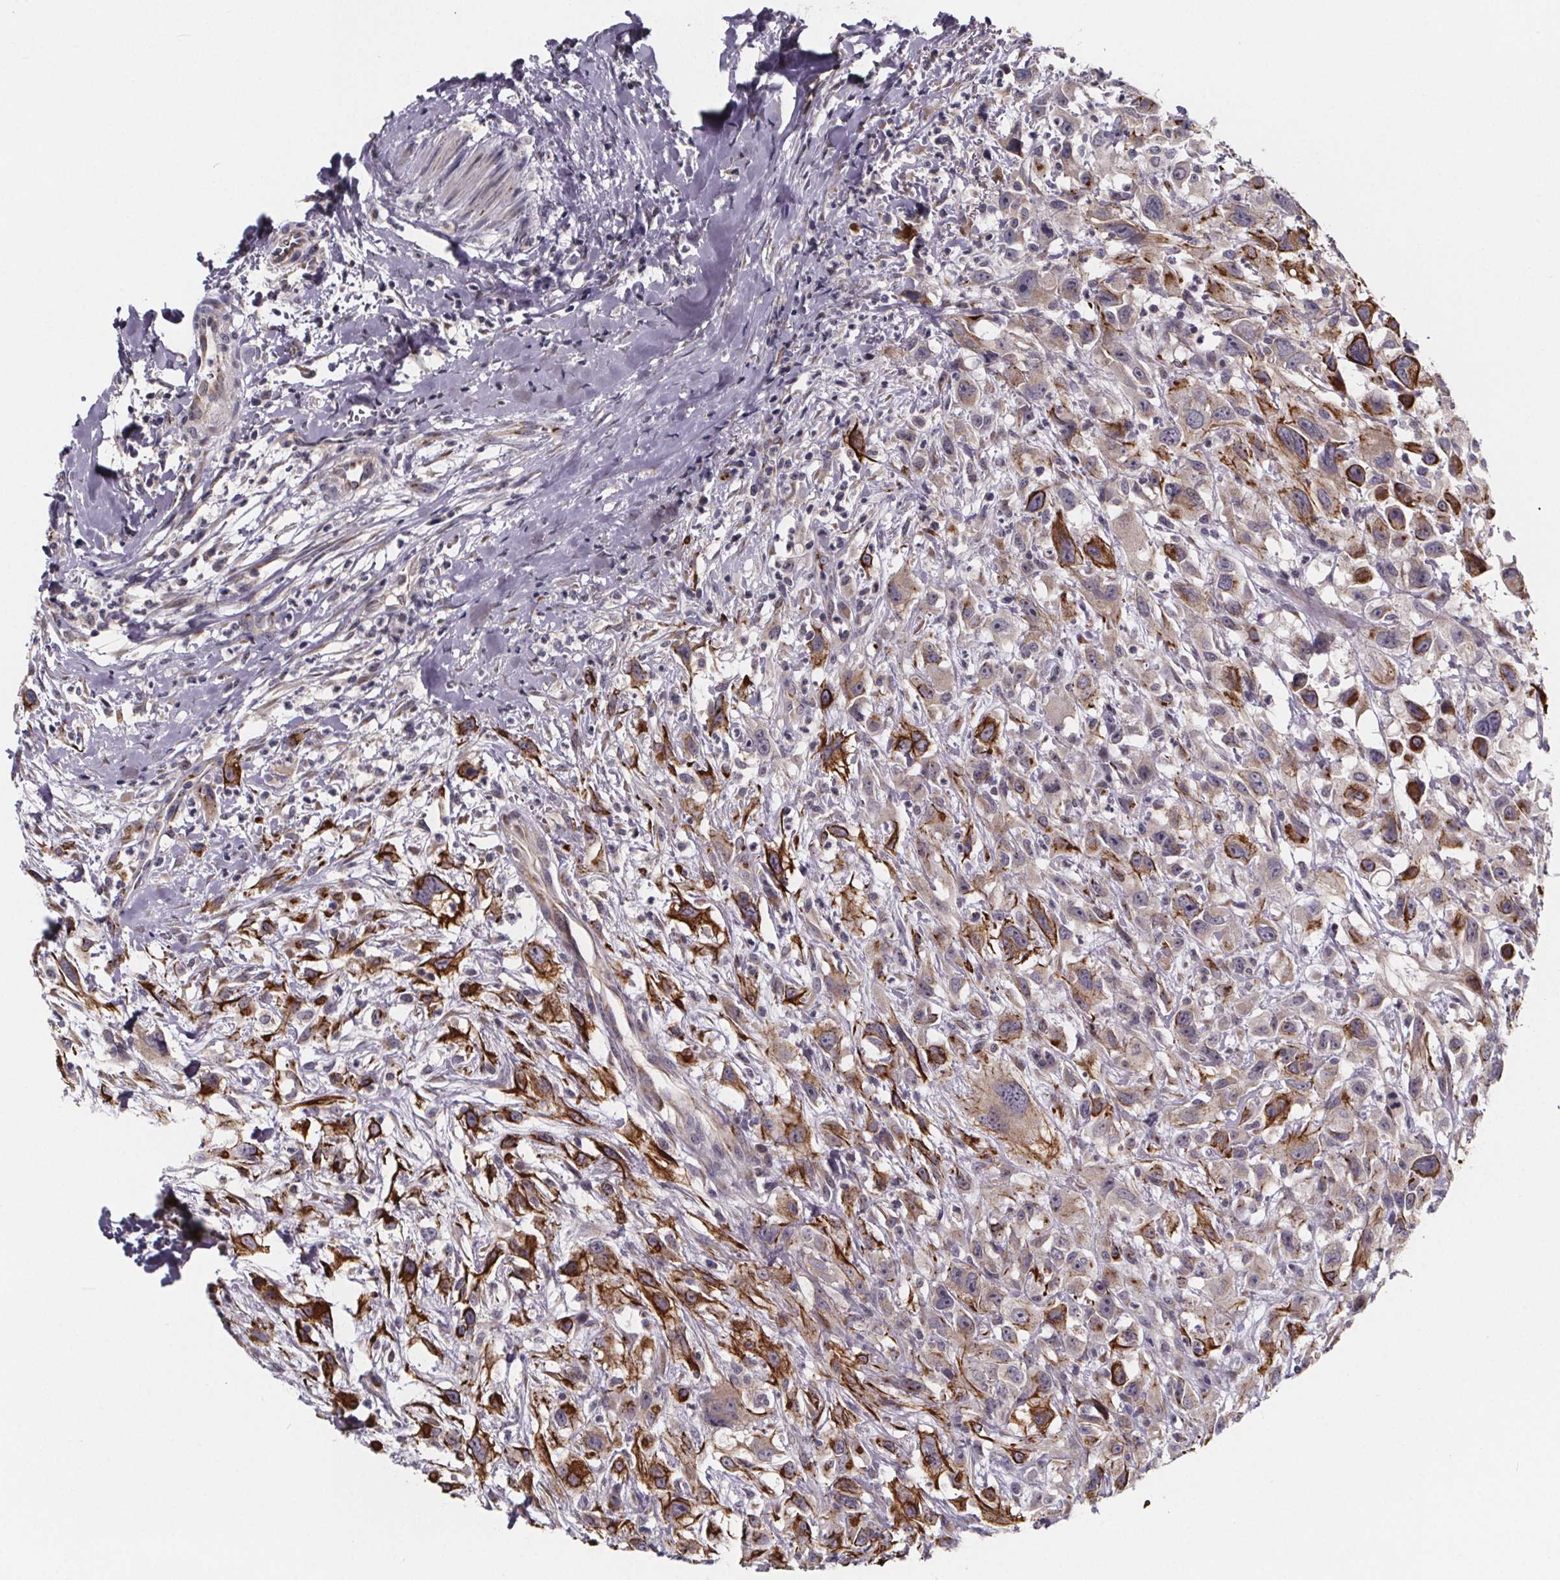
{"staining": {"intensity": "moderate", "quantity": "25%-75%", "location": "cytoplasmic/membranous"}, "tissue": "head and neck cancer", "cell_type": "Tumor cells", "image_type": "cancer", "snomed": [{"axis": "morphology", "description": "Squamous cell carcinoma, NOS"}, {"axis": "morphology", "description": "Squamous cell carcinoma, metastatic, NOS"}, {"axis": "topography", "description": "Oral tissue"}, {"axis": "topography", "description": "Head-Neck"}], "caption": "Head and neck cancer (squamous cell carcinoma) tissue displays moderate cytoplasmic/membranous staining in approximately 25%-75% of tumor cells, visualized by immunohistochemistry. Nuclei are stained in blue.", "gene": "NDST1", "patient": {"sex": "female", "age": 85}}